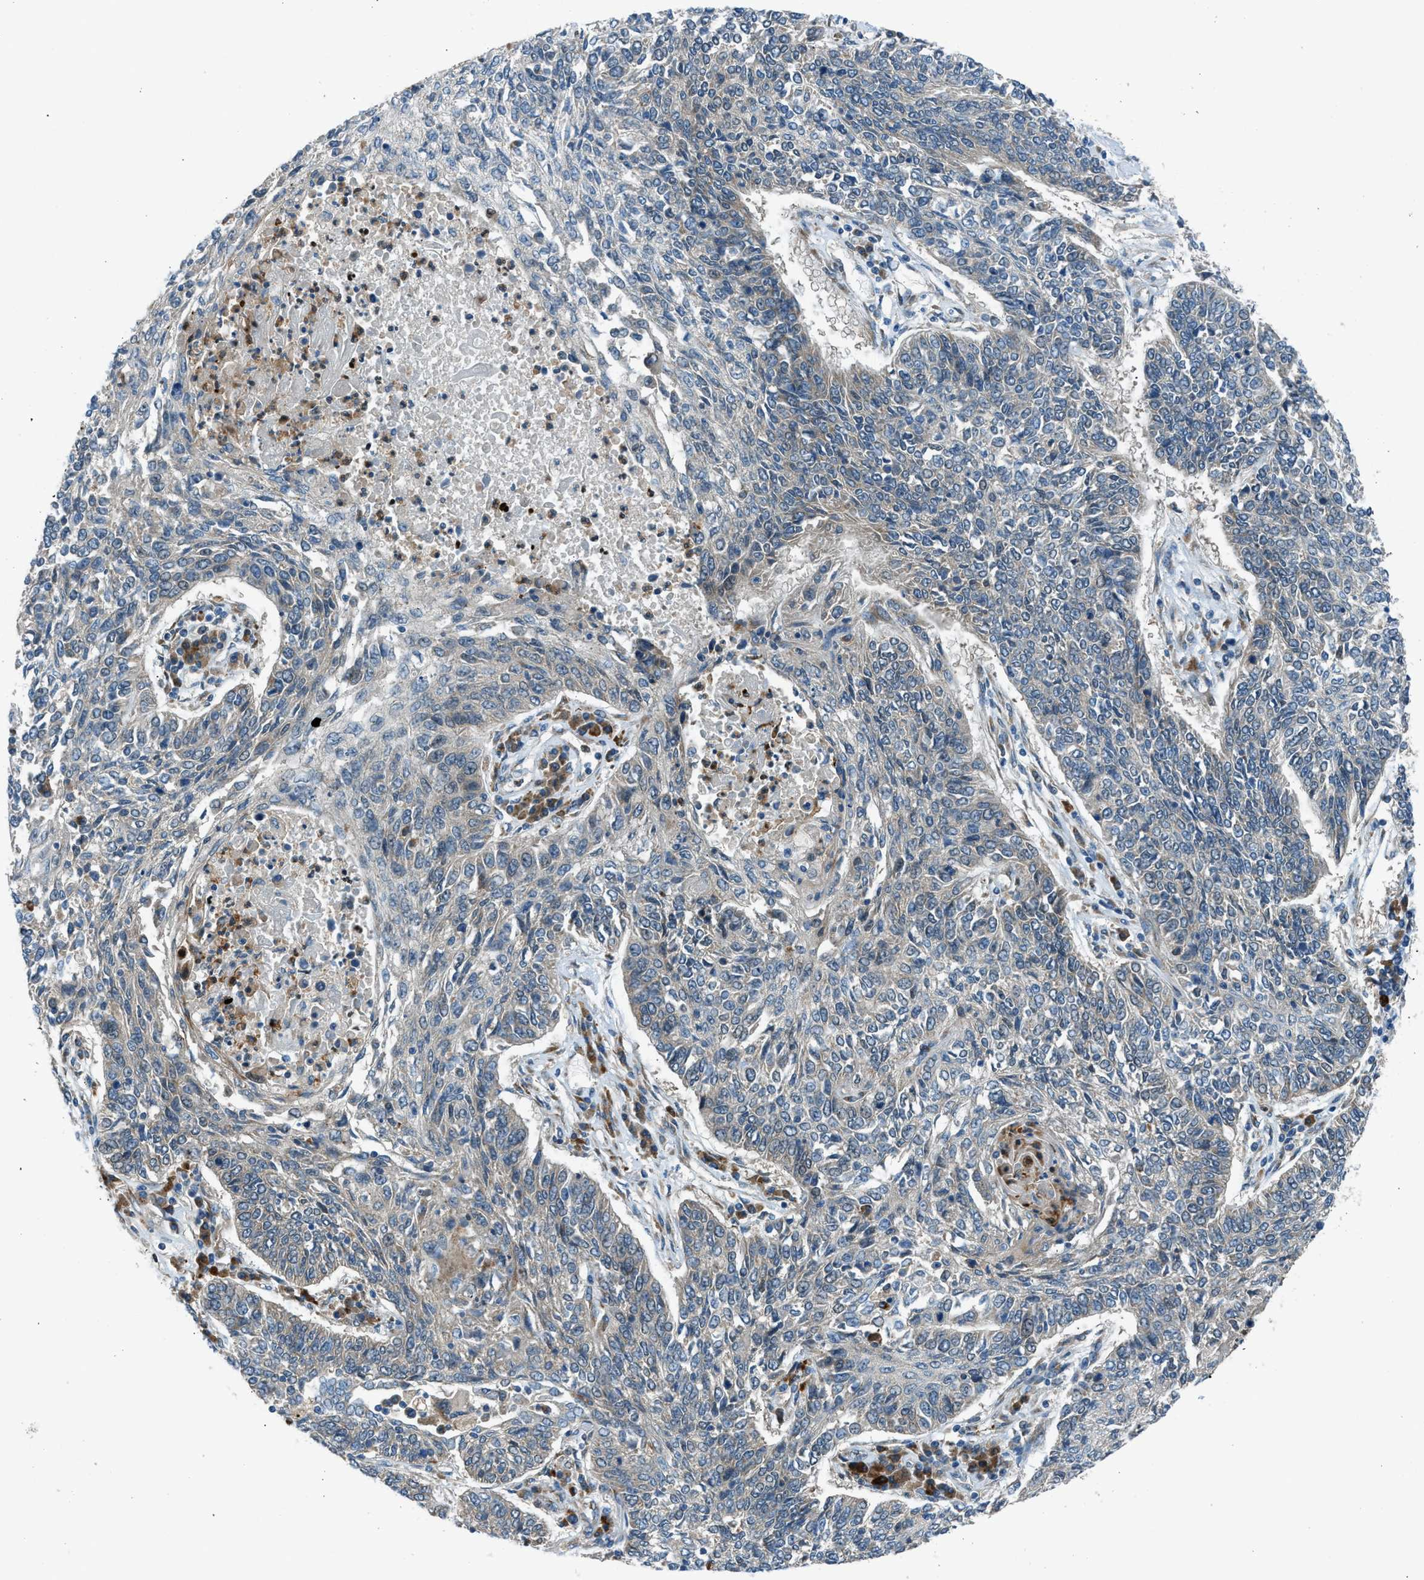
{"staining": {"intensity": "negative", "quantity": "none", "location": "none"}, "tissue": "lung cancer", "cell_type": "Tumor cells", "image_type": "cancer", "snomed": [{"axis": "morphology", "description": "Normal tissue, NOS"}, {"axis": "morphology", "description": "Squamous cell carcinoma, NOS"}, {"axis": "topography", "description": "Cartilage tissue"}, {"axis": "topography", "description": "Bronchus"}, {"axis": "topography", "description": "Lung"}], "caption": "Tumor cells are negative for protein expression in human squamous cell carcinoma (lung).", "gene": "EDARADD", "patient": {"sex": "female", "age": 49}}